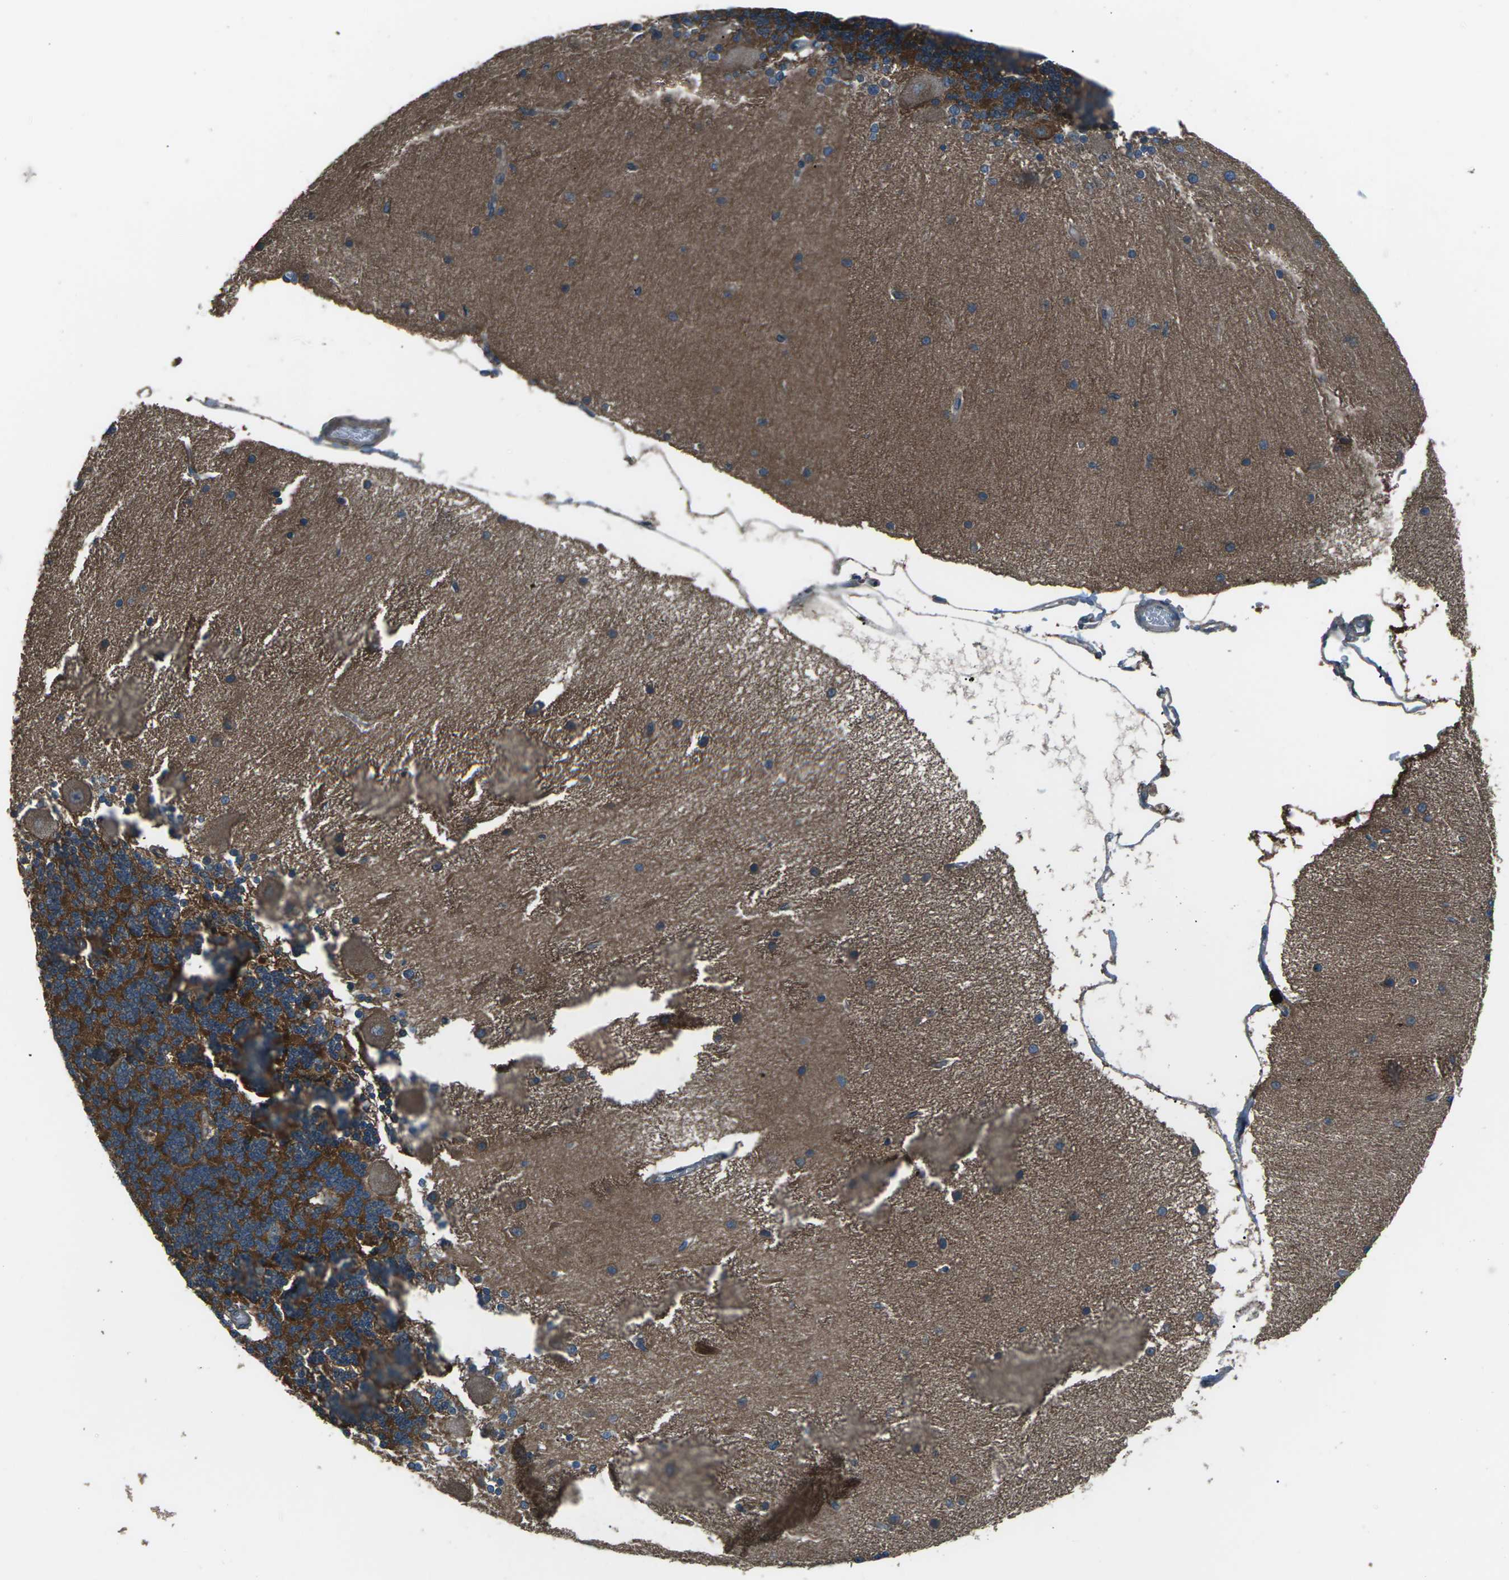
{"staining": {"intensity": "strong", "quantity": "25%-75%", "location": "cytoplasmic/membranous"}, "tissue": "cerebellum", "cell_type": "Cells in granular layer", "image_type": "normal", "snomed": [{"axis": "morphology", "description": "Normal tissue, NOS"}, {"axis": "topography", "description": "Cerebellum"}], "caption": "A histopathology image of cerebellum stained for a protein reveals strong cytoplasmic/membranous brown staining in cells in granular layer. (DAB (3,3'-diaminobenzidine) IHC, brown staining for protein, blue staining for nuclei).", "gene": "CMTM4", "patient": {"sex": "female", "age": 54}}